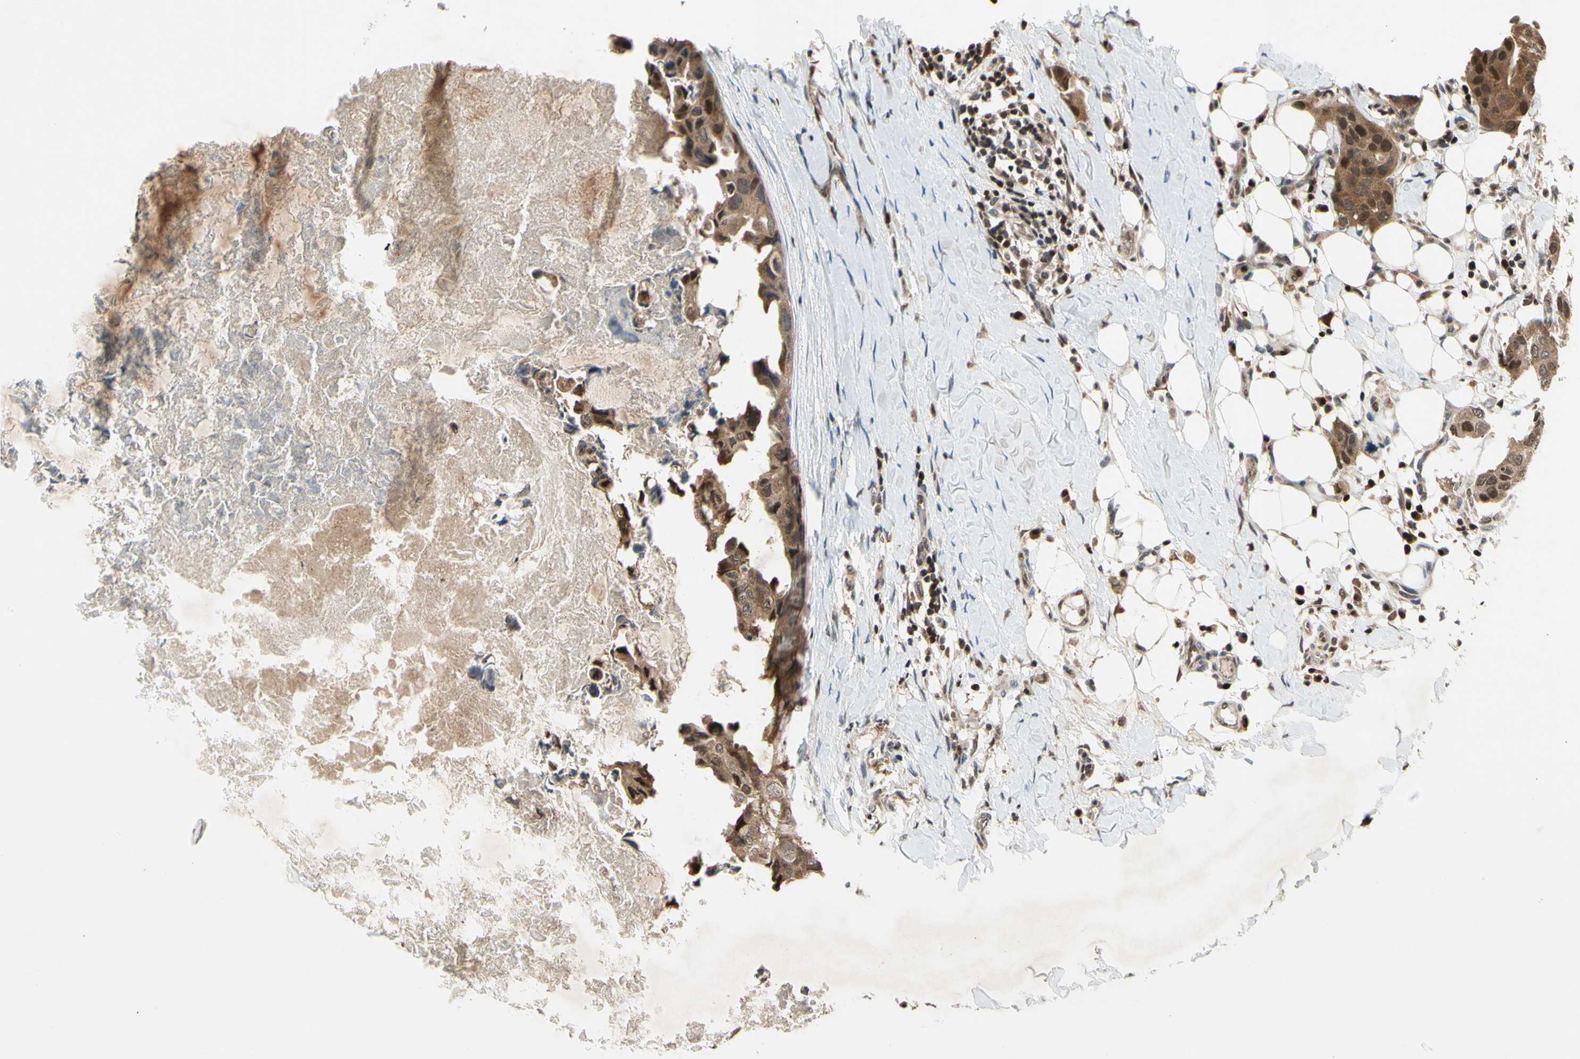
{"staining": {"intensity": "moderate", "quantity": ">75%", "location": "cytoplasmic/membranous"}, "tissue": "breast cancer", "cell_type": "Tumor cells", "image_type": "cancer", "snomed": [{"axis": "morphology", "description": "Duct carcinoma"}, {"axis": "topography", "description": "Breast"}], "caption": "Protein staining of breast infiltrating ductal carcinoma tissue displays moderate cytoplasmic/membranous positivity in approximately >75% of tumor cells. (DAB IHC, brown staining for protein, blue staining for nuclei).", "gene": "GSR", "patient": {"sex": "female", "age": 40}}